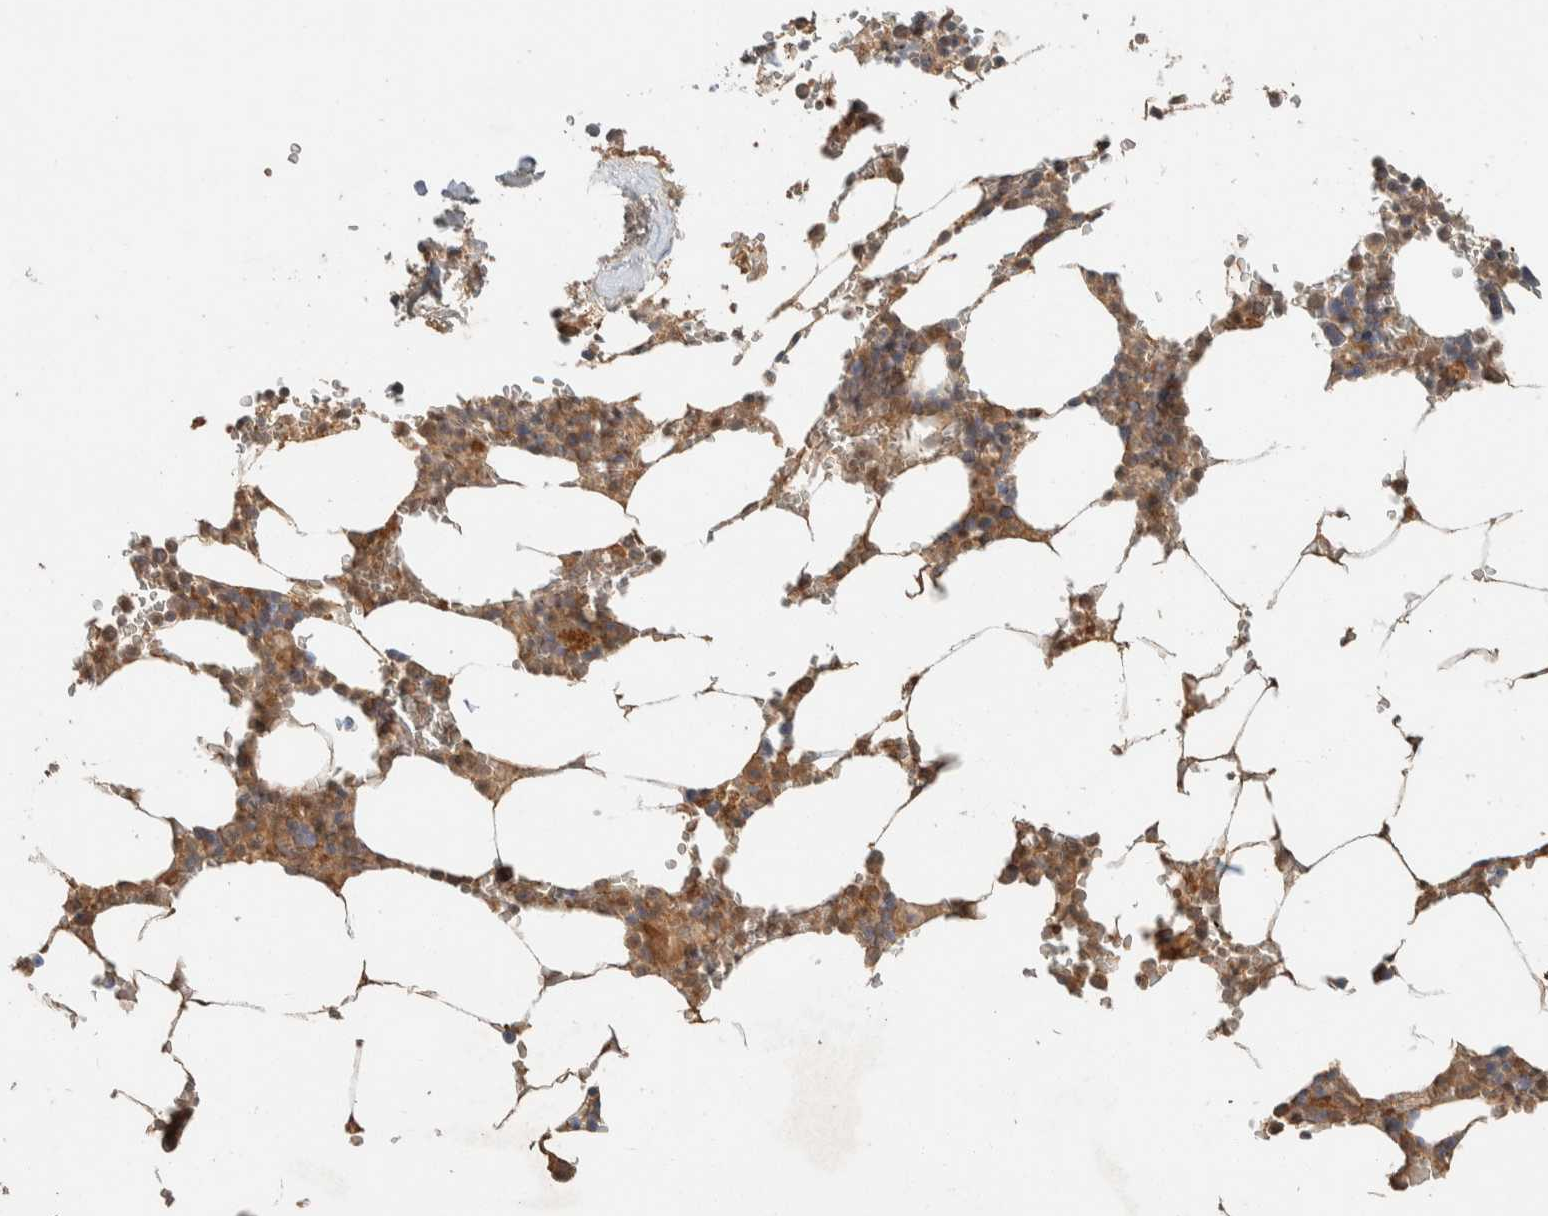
{"staining": {"intensity": "moderate", "quantity": ">75%", "location": "cytoplasmic/membranous"}, "tissue": "bone marrow", "cell_type": "Hematopoietic cells", "image_type": "normal", "snomed": [{"axis": "morphology", "description": "Normal tissue, NOS"}, {"axis": "topography", "description": "Bone marrow"}], "caption": "Bone marrow stained with DAB IHC exhibits medium levels of moderate cytoplasmic/membranous staining in about >75% of hematopoietic cells. (brown staining indicates protein expression, while blue staining denotes nuclei).", "gene": "ZNF567", "patient": {"sex": "male", "age": 70}}